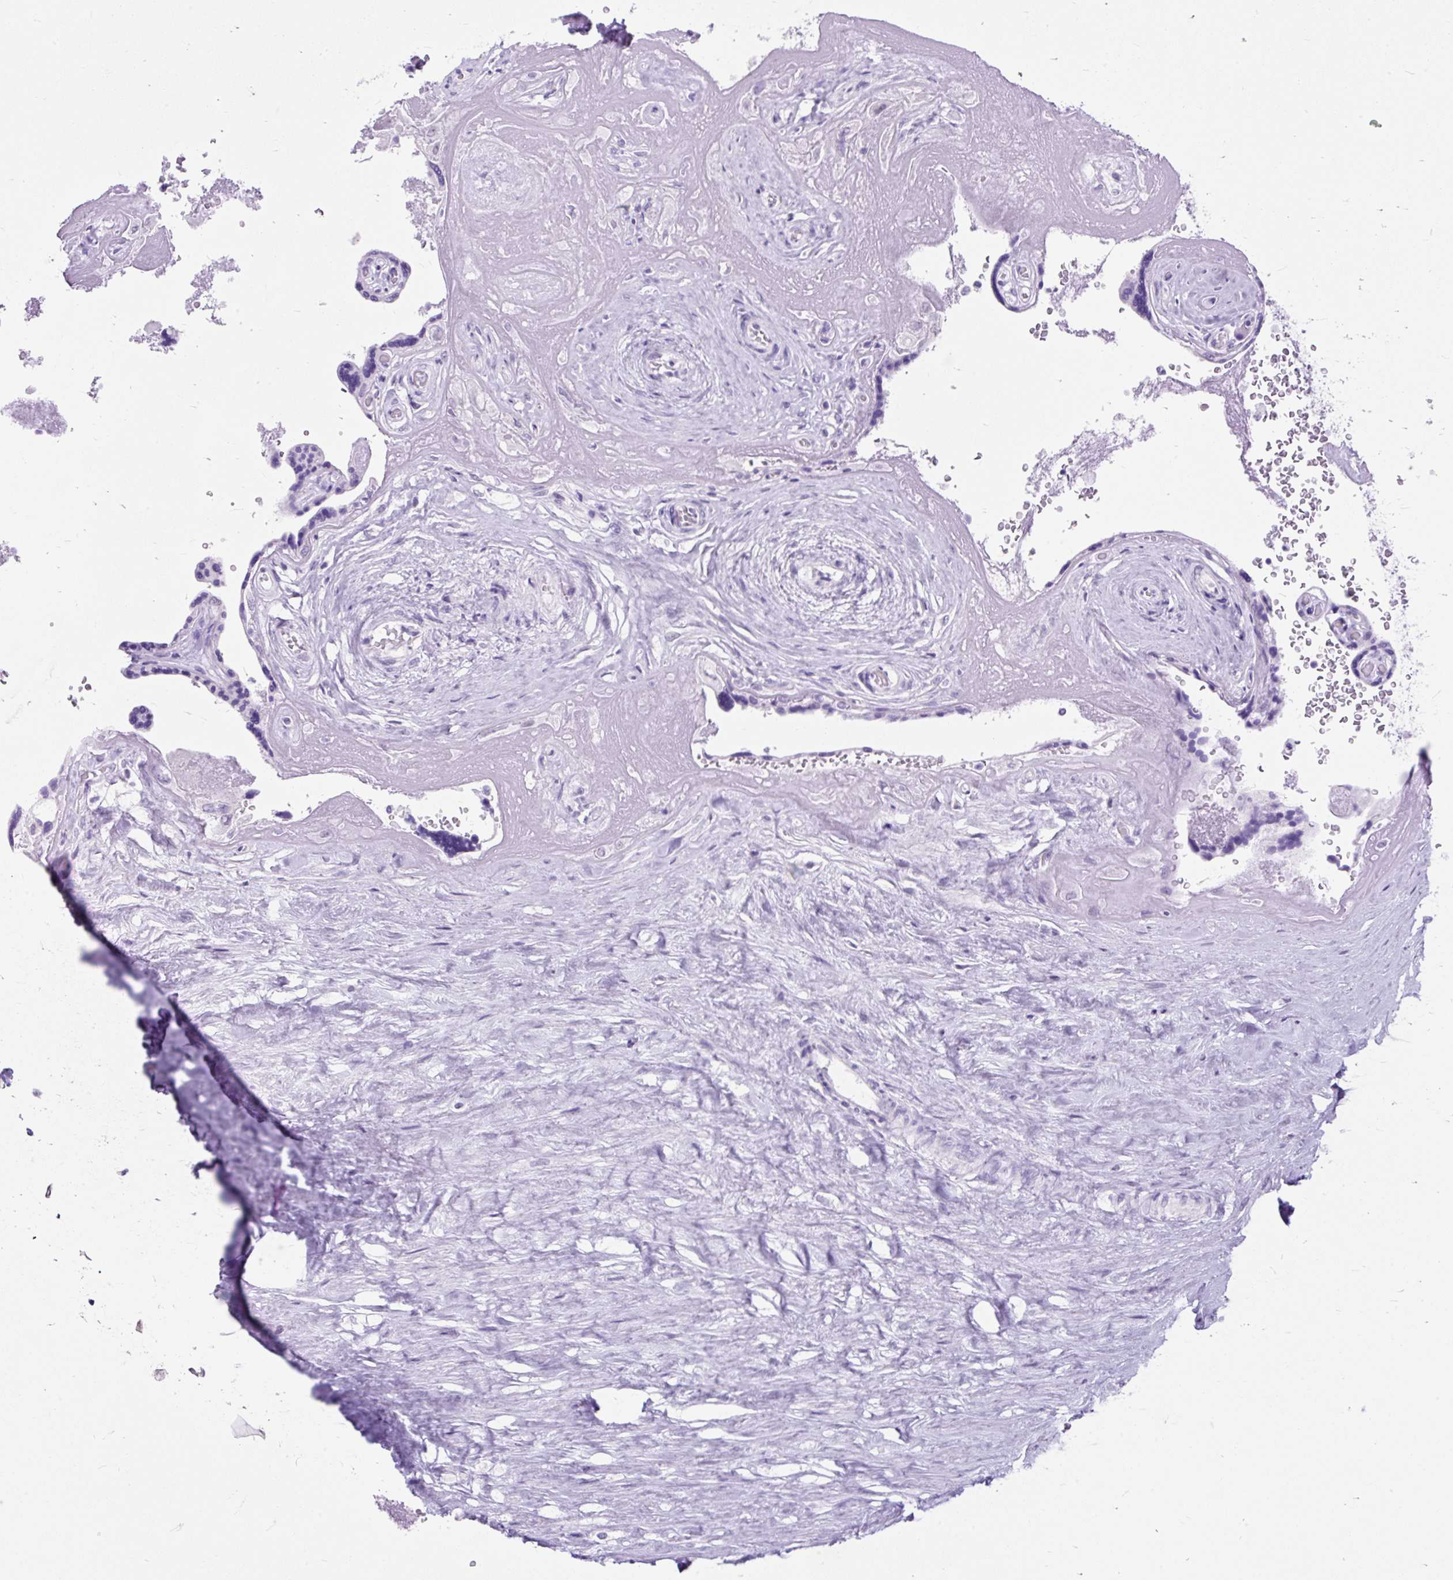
{"staining": {"intensity": "negative", "quantity": "none", "location": "none"}, "tissue": "placenta", "cell_type": "Decidual cells", "image_type": "normal", "snomed": [{"axis": "morphology", "description": "Normal tissue, NOS"}, {"axis": "topography", "description": "Placenta"}], "caption": "DAB (3,3'-diaminobenzidine) immunohistochemical staining of unremarkable human placenta demonstrates no significant positivity in decidual cells. (Stains: DAB immunohistochemistry with hematoxylin counter stain, Microscopy: brightfield microscopy at high magnification).", "gene": "SCGB1A1", "patient": {"sex": "female", "age": 32}}